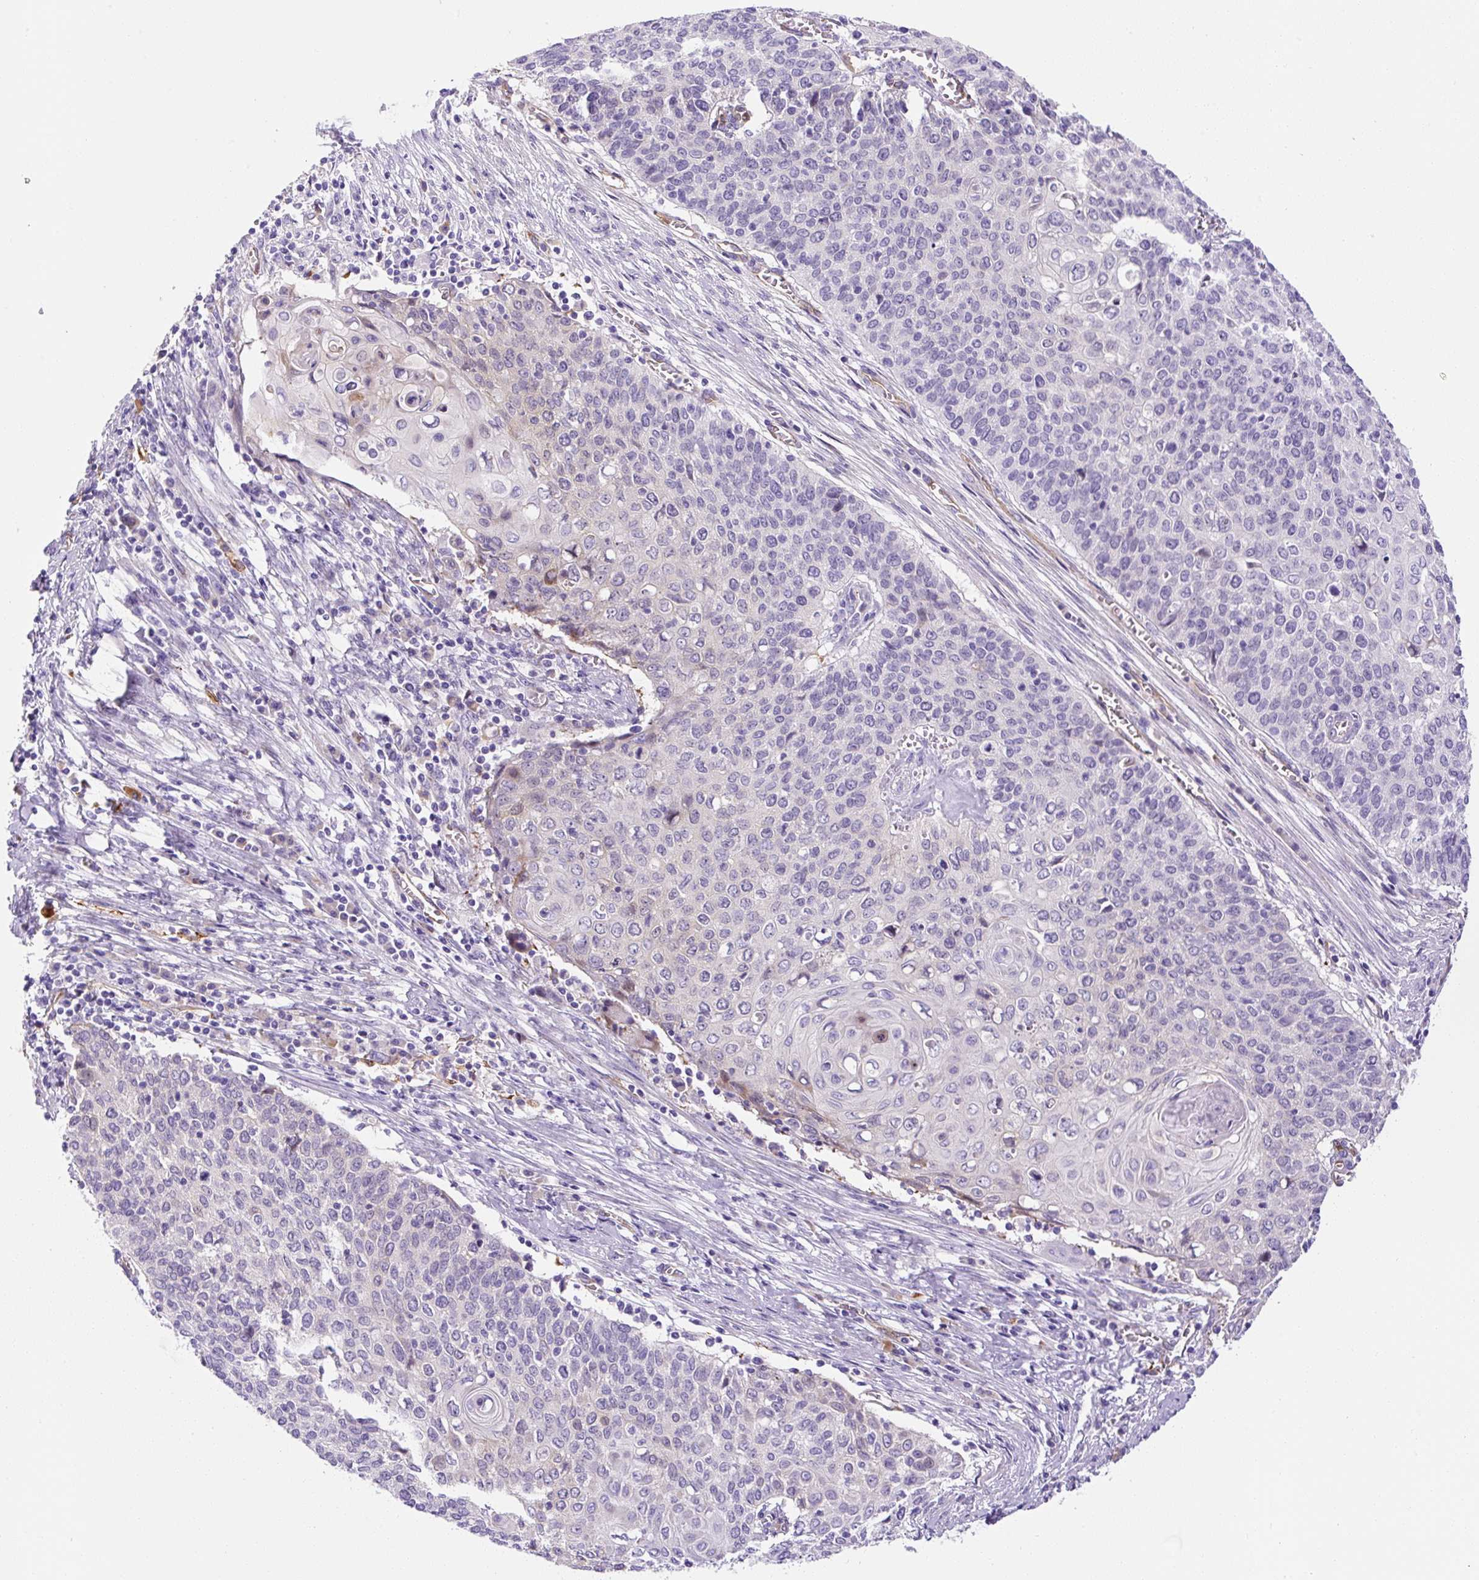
{"staining": {"intensity": "negative", "quantity": "none", "location": "none"}, "tissue": "cervical cancer", "cell_type": "Tumor cells", "image_type": "cancer", "snomed": [{"axis": "morphology", "description": "Squamous cell carcinoma, NOS"}, {"axis": "topography", "description": "Cervix"}], "caption": "Tumor cells are negative for brown protein staining in cervical cancer (squamous cell carcinoma). (Immunohistochemistry (ihc), brightfield microscopy, high magnification).", "gene": "ASB4", "patient": {"sex": "female", "age": 39}}